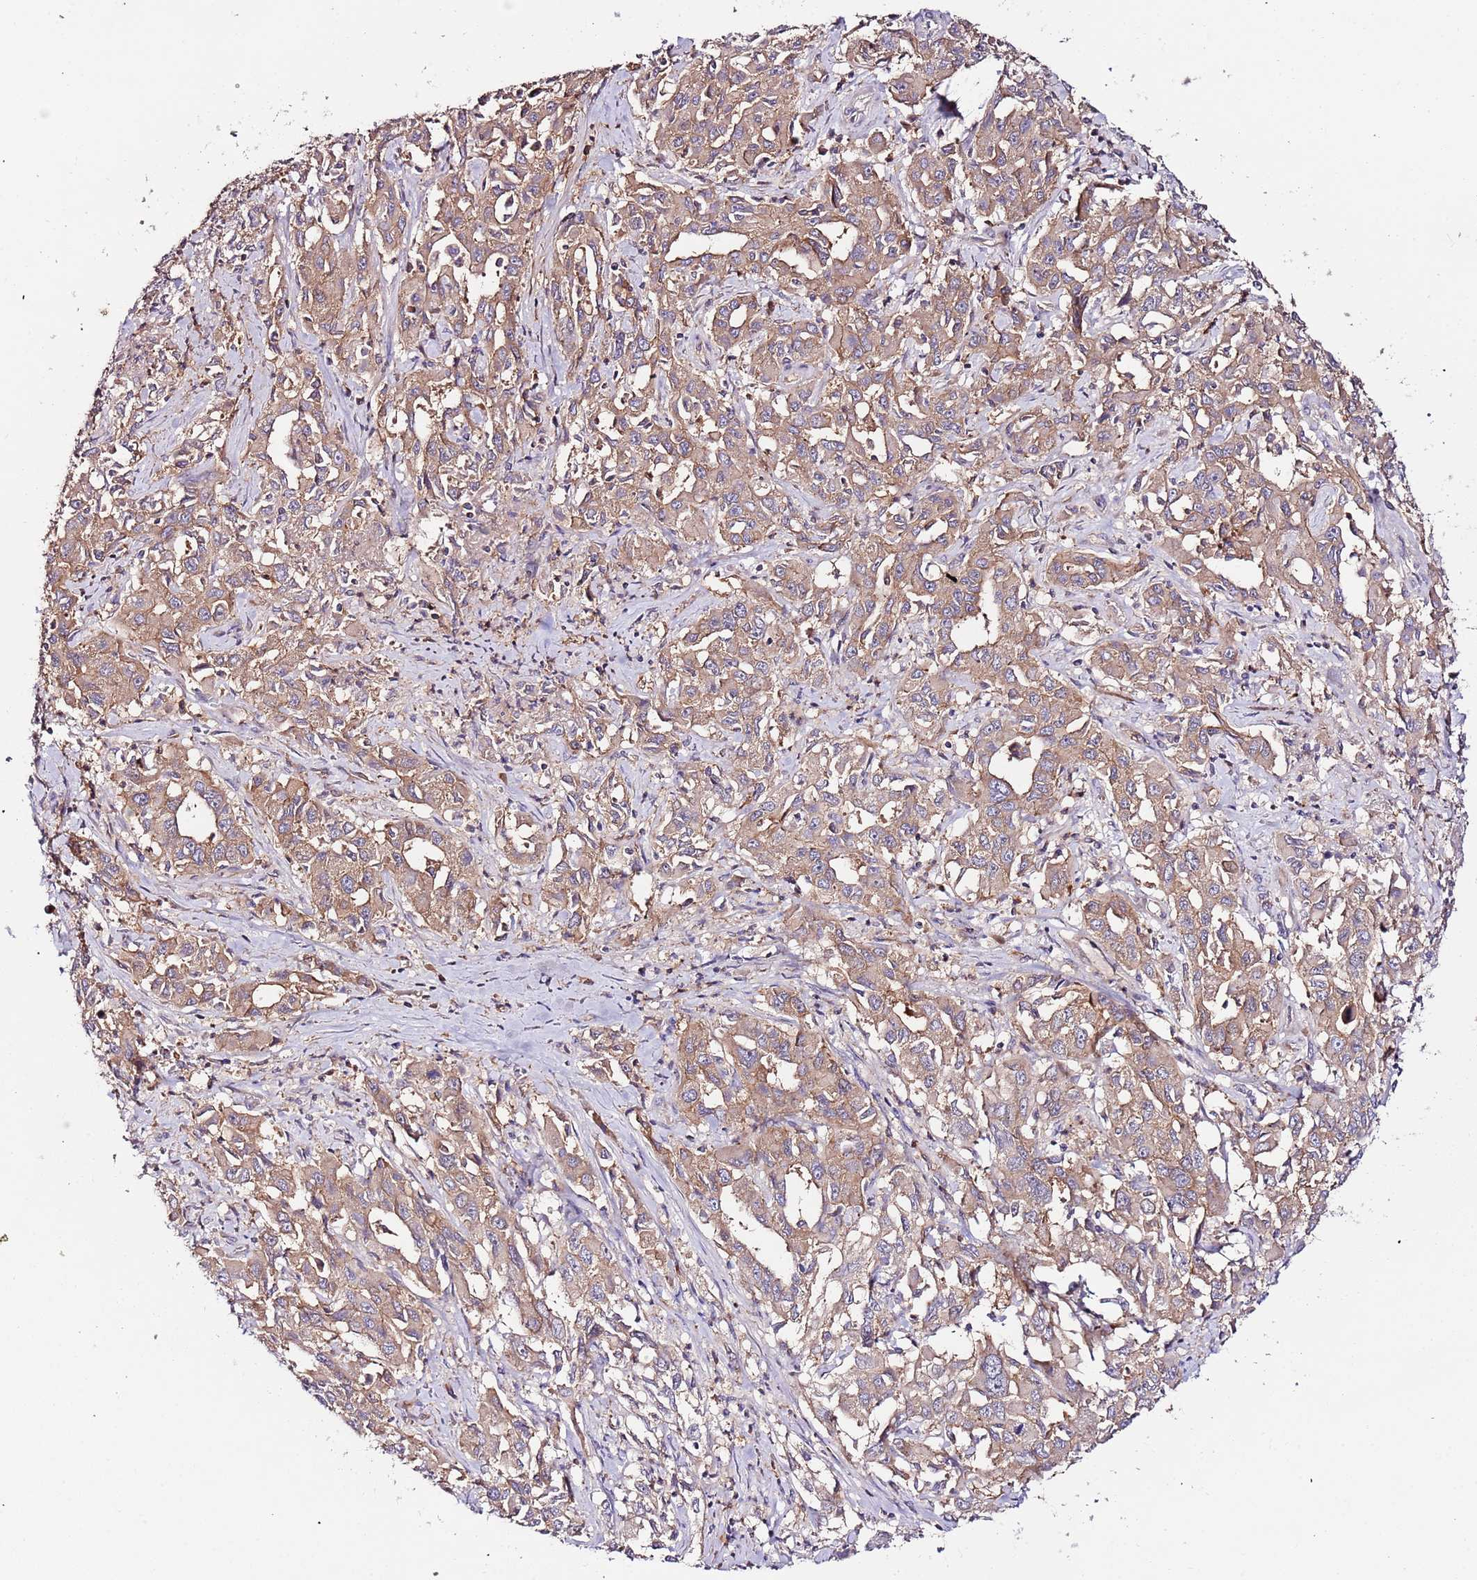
{"staining": {"intensity": "moderate", "quantity": ">75%", "location": "cytoplasmic/membranous"}, "tissue": "liver cancer", "cell_type": "Tumor cells", "image_type": "cancer", "snomed": [{"axis": "morphology", "description": "Carcinoma, Hepatocellular, NOS"}, {"axis": "topography", "description": "Liver"}], "caption": "Liver hepatocellular carcinoma was stained to show a protein in brown. There is medium levels of moderate cytoplasmic/membranous staining in approximately >75% of tumor cells. The staining was performed using DAB (3,3'-diaminobenzidine), with brown indicating positive protein expression. Nuclei are stained blue with hematoxylin.", "gene": "FLVCR1", "patient": {"sex": "male", "age": 63}}